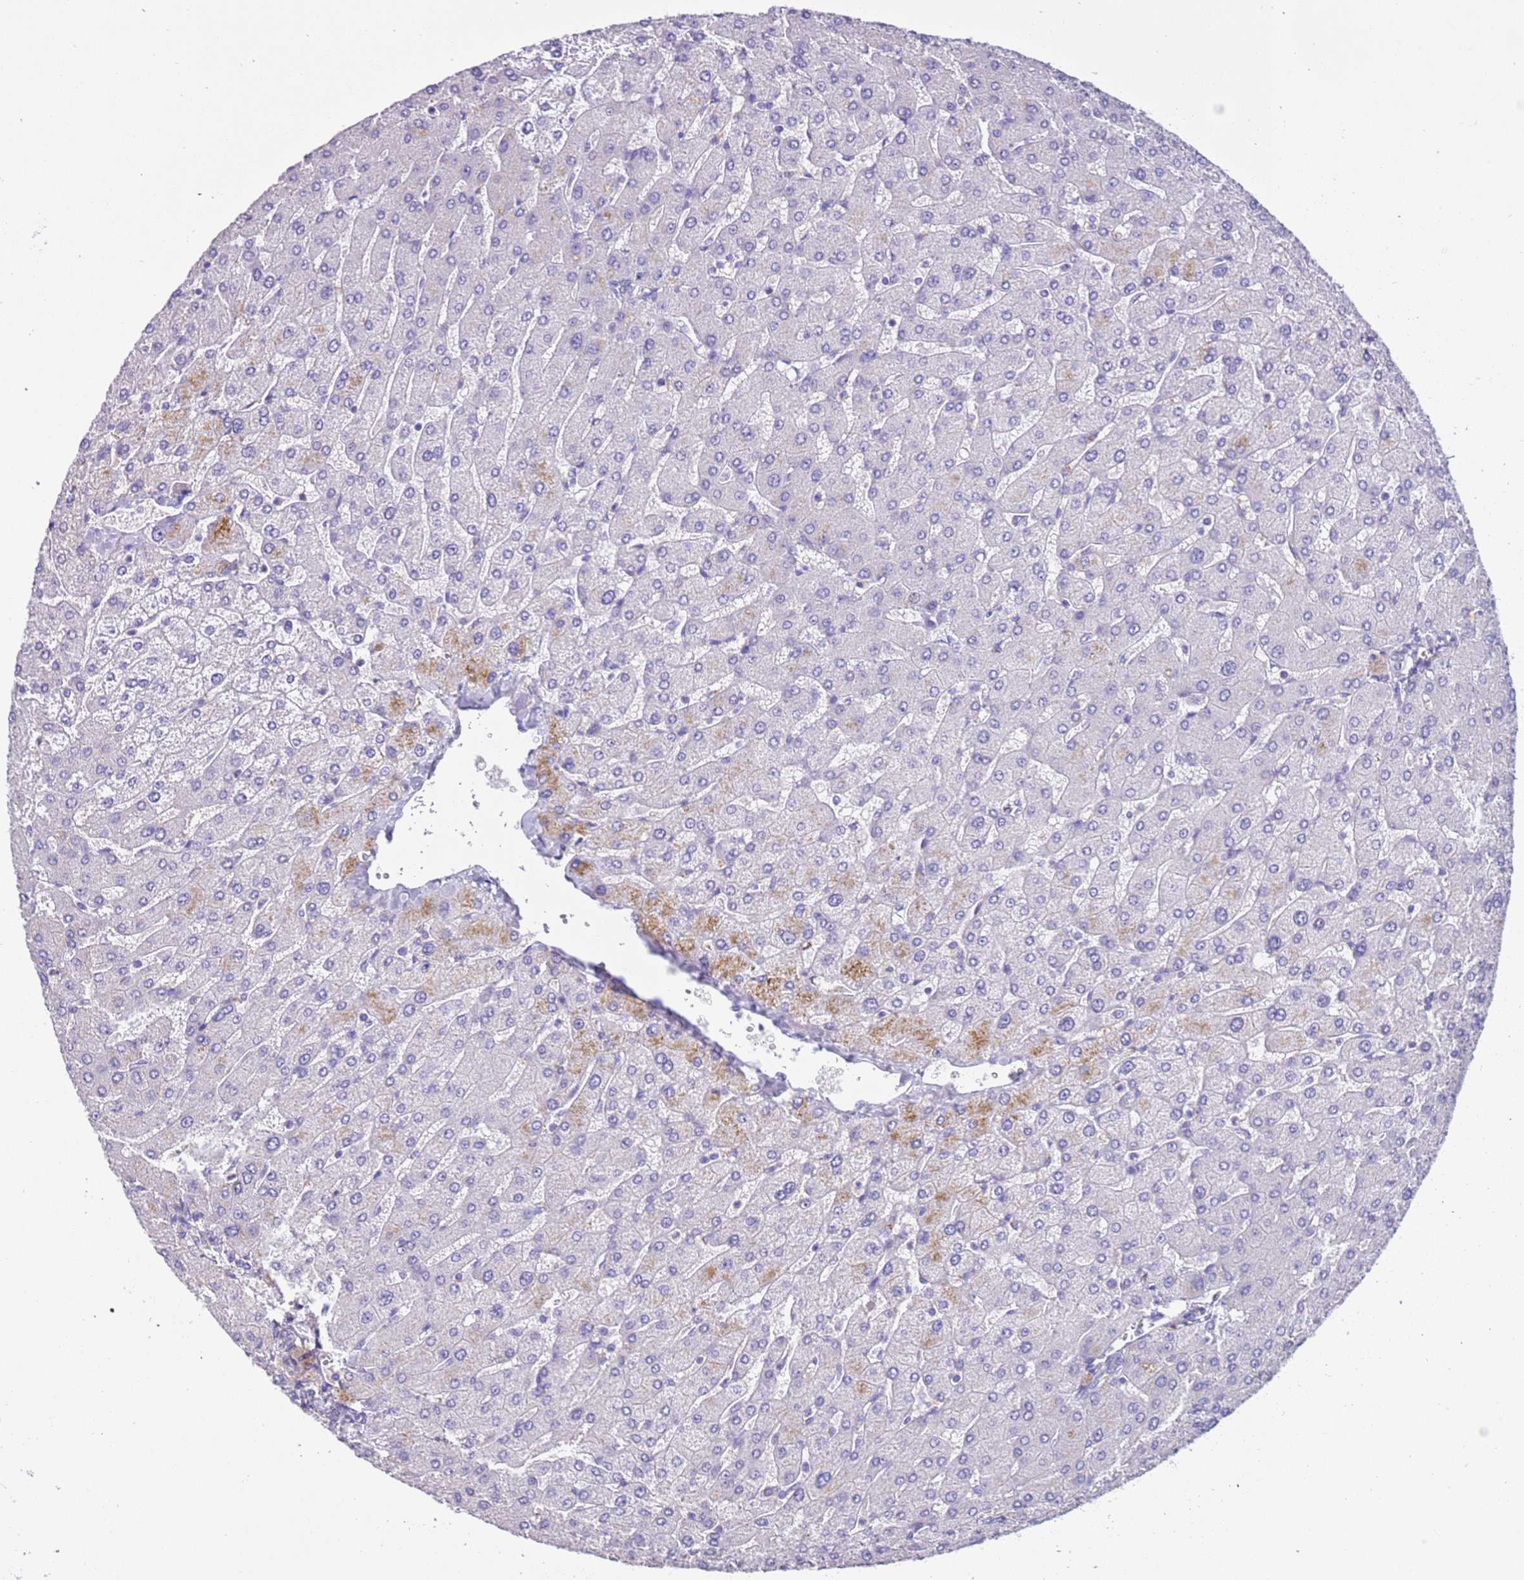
{"staining": {"intensity": "negative", "quantity": "none", "location": "none"}, "tissue": "liver", "cell_type": "Cholangiocytes", "image_type": "normal", "snomed": [{"axis": "morphology", "description": "Normal tissue, NOS"}, {"axis": "topography", "description": "Liver"}], "caption": "Immunohistochemical staining of benign human liver demonstrates no significant positivity in cholangiocytes. (Stains: DAB (3,3'-diaminobenzidine) immunohistochemistry (IHC) with hematoxylin counter stain, Microscopy: brightfield microscopy at high magnification).", "gene": "PCGF2", "patient": {"sex": "male", "age": 55}}